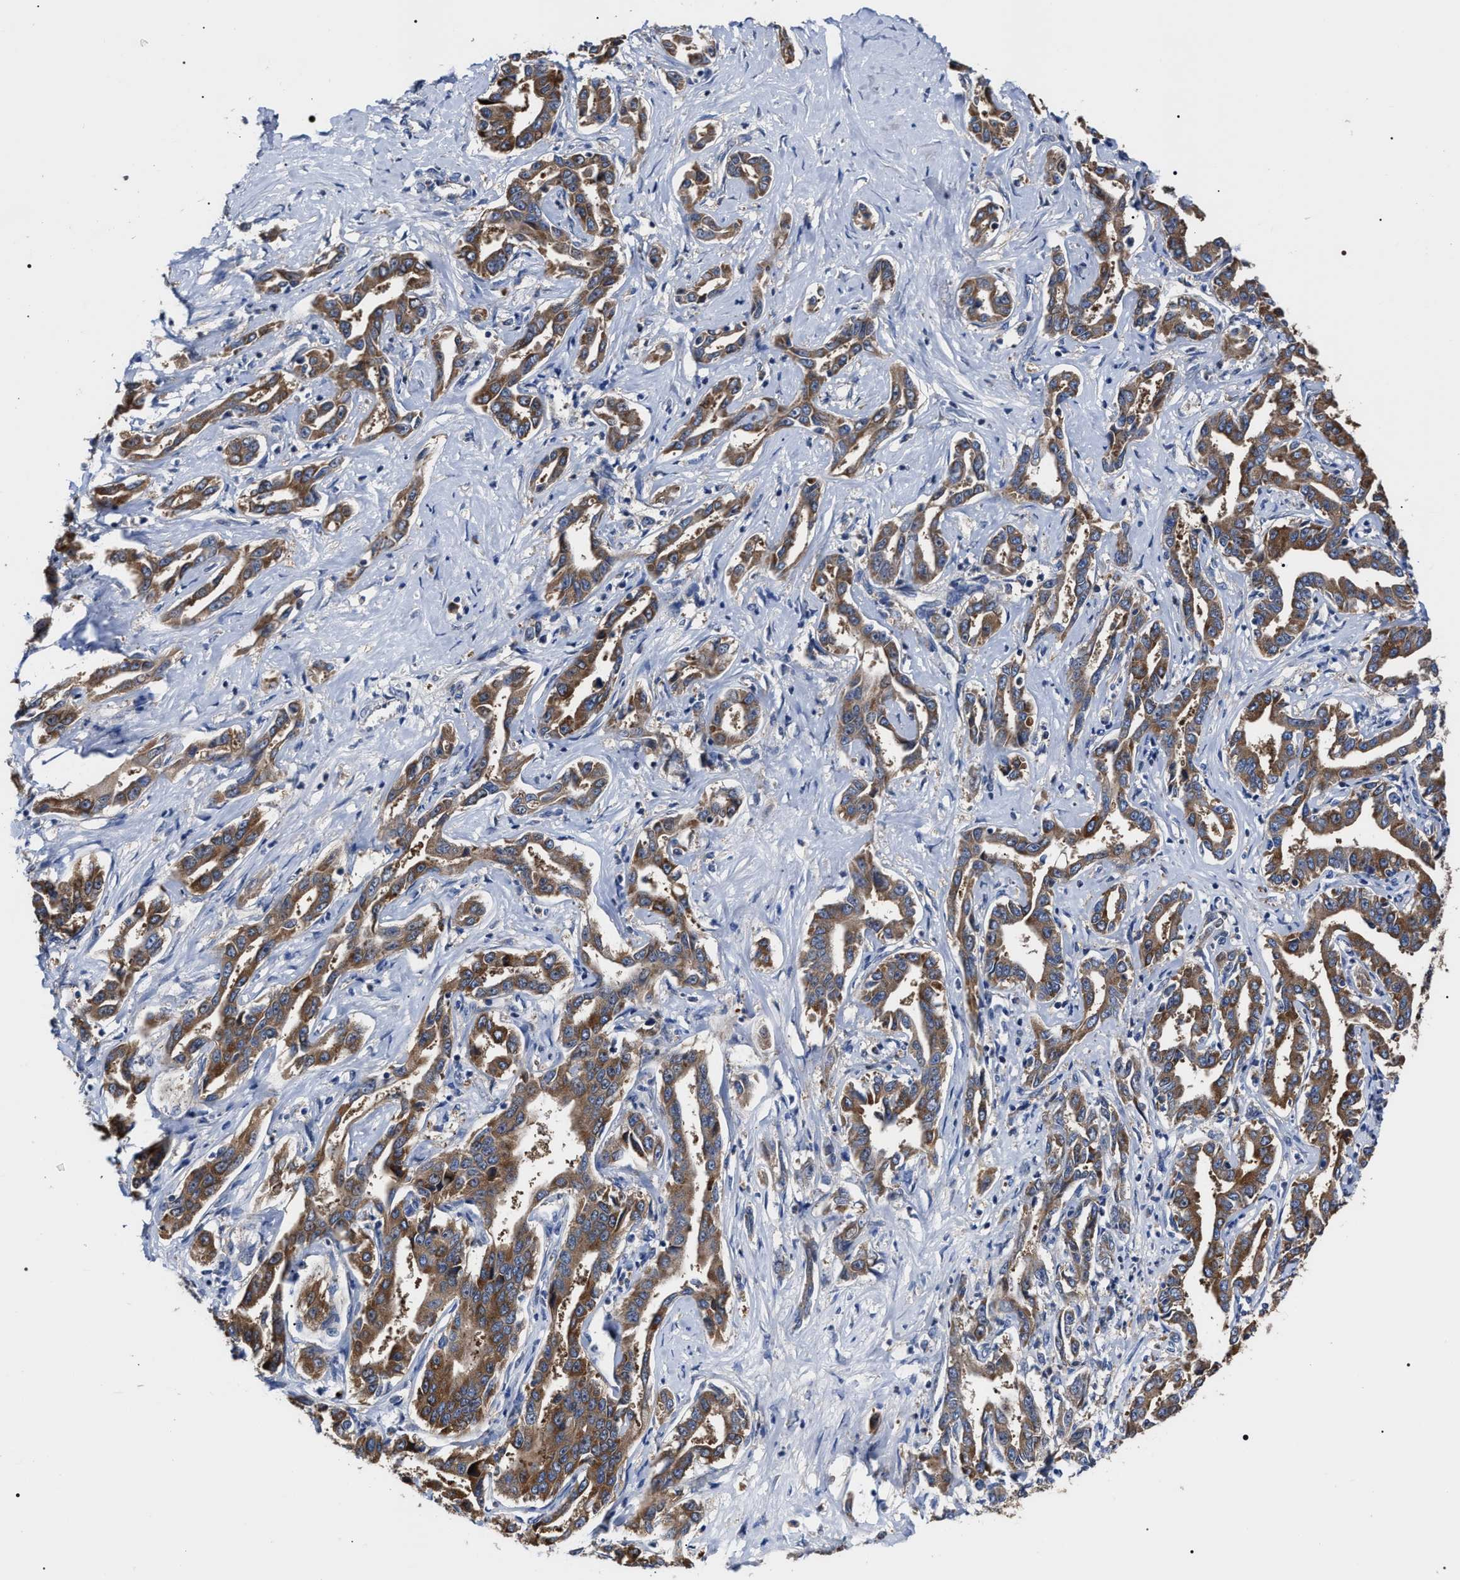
{"staining": {"intensity": "moderate", "quantity": ">75%", "location": "cytoplasmic/membranous"}, "tissue": "liver cancer", "cell_type": "Tumor cells", "image_type": "cancer", "snomed": [{"axis": "morphology", "description": "Cholangiocarcinoma"}, {"axis": "topography", "description": "Liver"}], "caption": "Protein staining shows moderate cytoplasmic/membranous staining in approximately >75% of tumor cells in liver cancer.", "gene": "MACC1", "patient": {"sex": "male", "age": 59}}